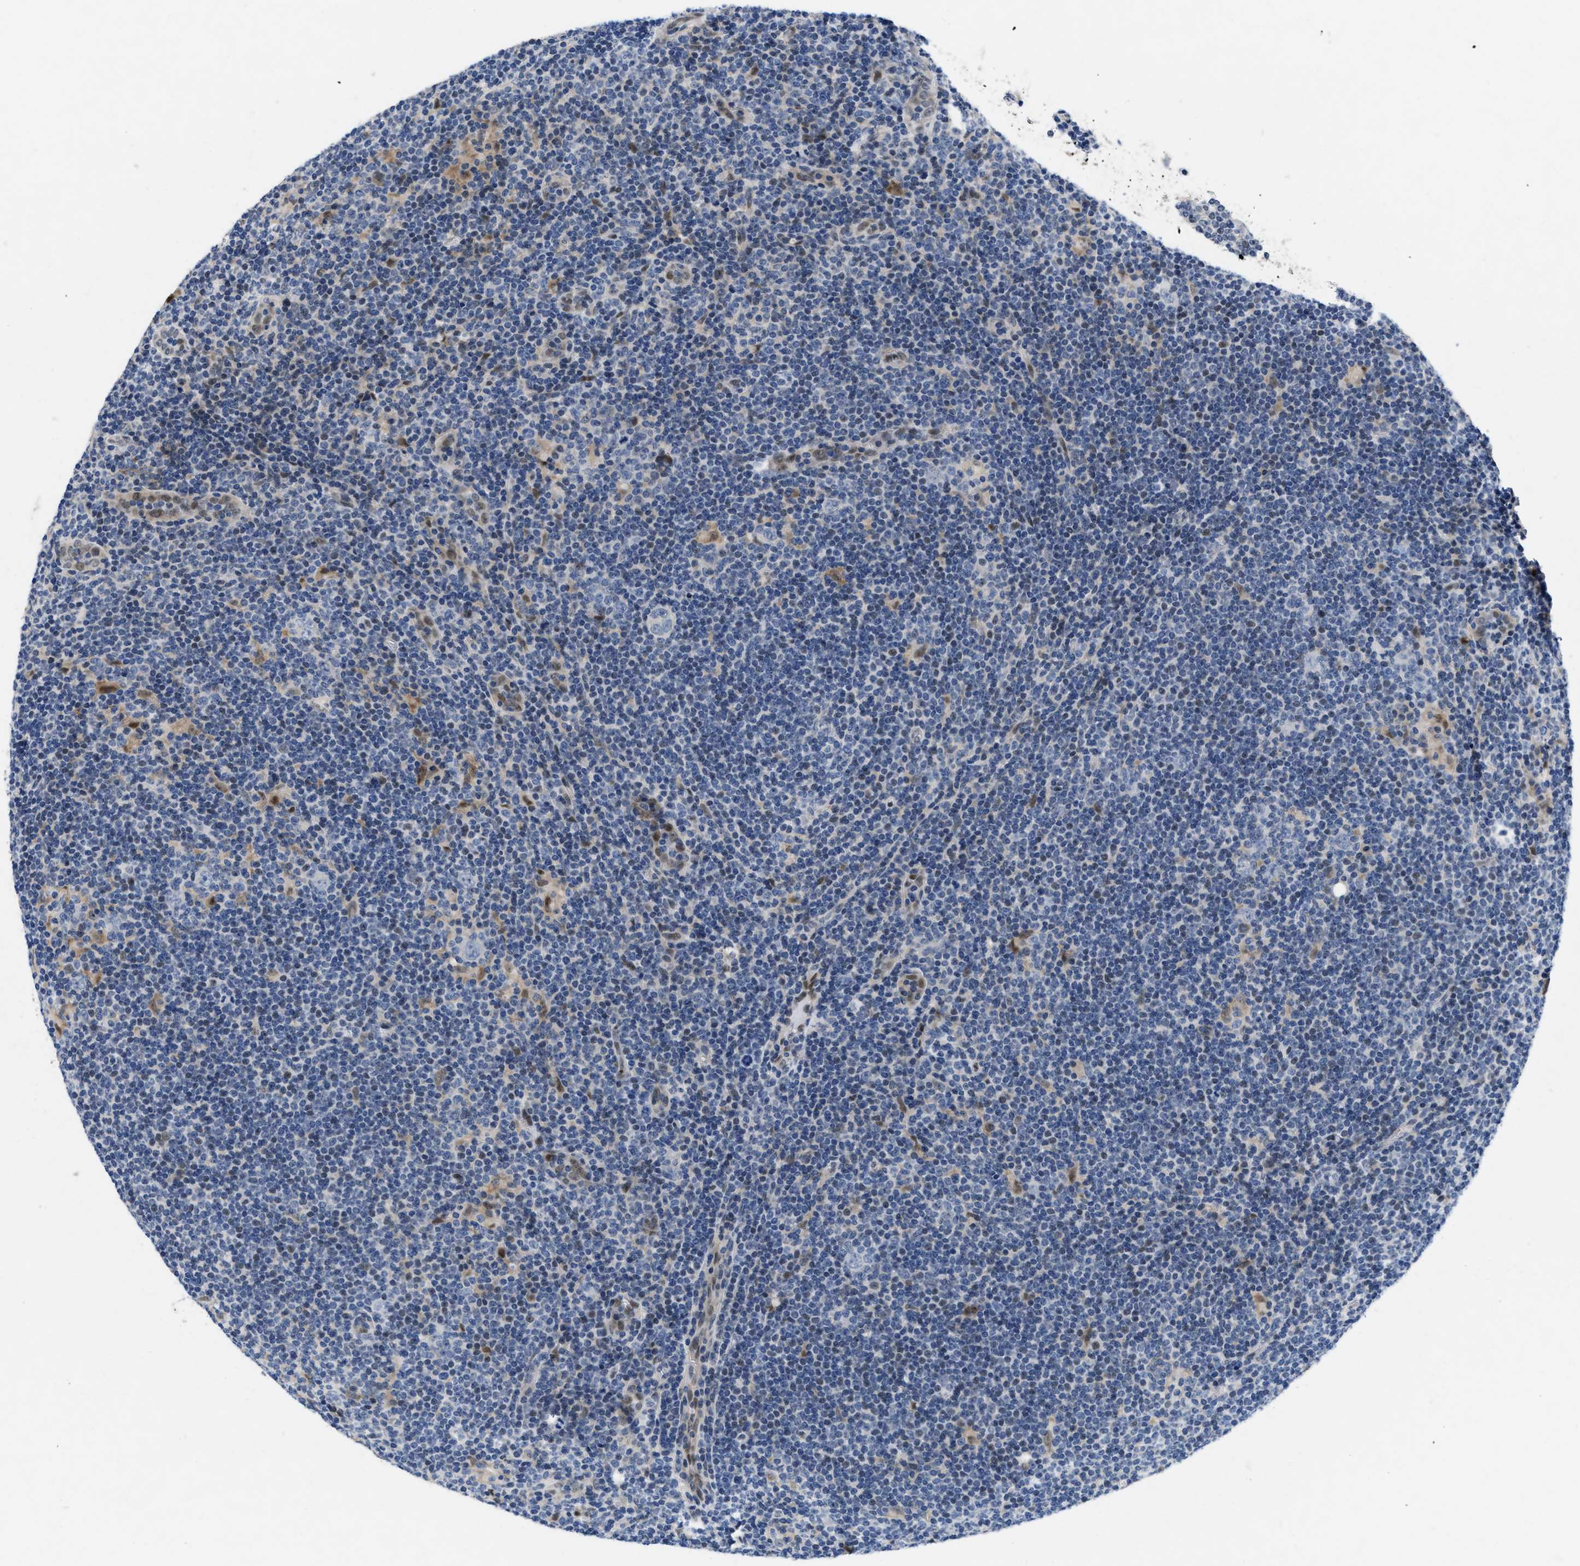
{"staining": {"intensity": "negative", "quantity": "none", "location": "none"}, "tissue": "lymphoma", "cell_type": "Tumor cells", "image_type": "cancer", "snomed": [{"axis": "morphology", "description": "Hodgkin's disease, NOS"}, {"axis": "topography", "description": "Lymph node"}], "caption": "A high-resolution micrograph shows IHC staining of lymphoma, which reveals no significant expression in tumor cells.", "gene": "VIP", "patient": {"sex": "female", "age": 57}}